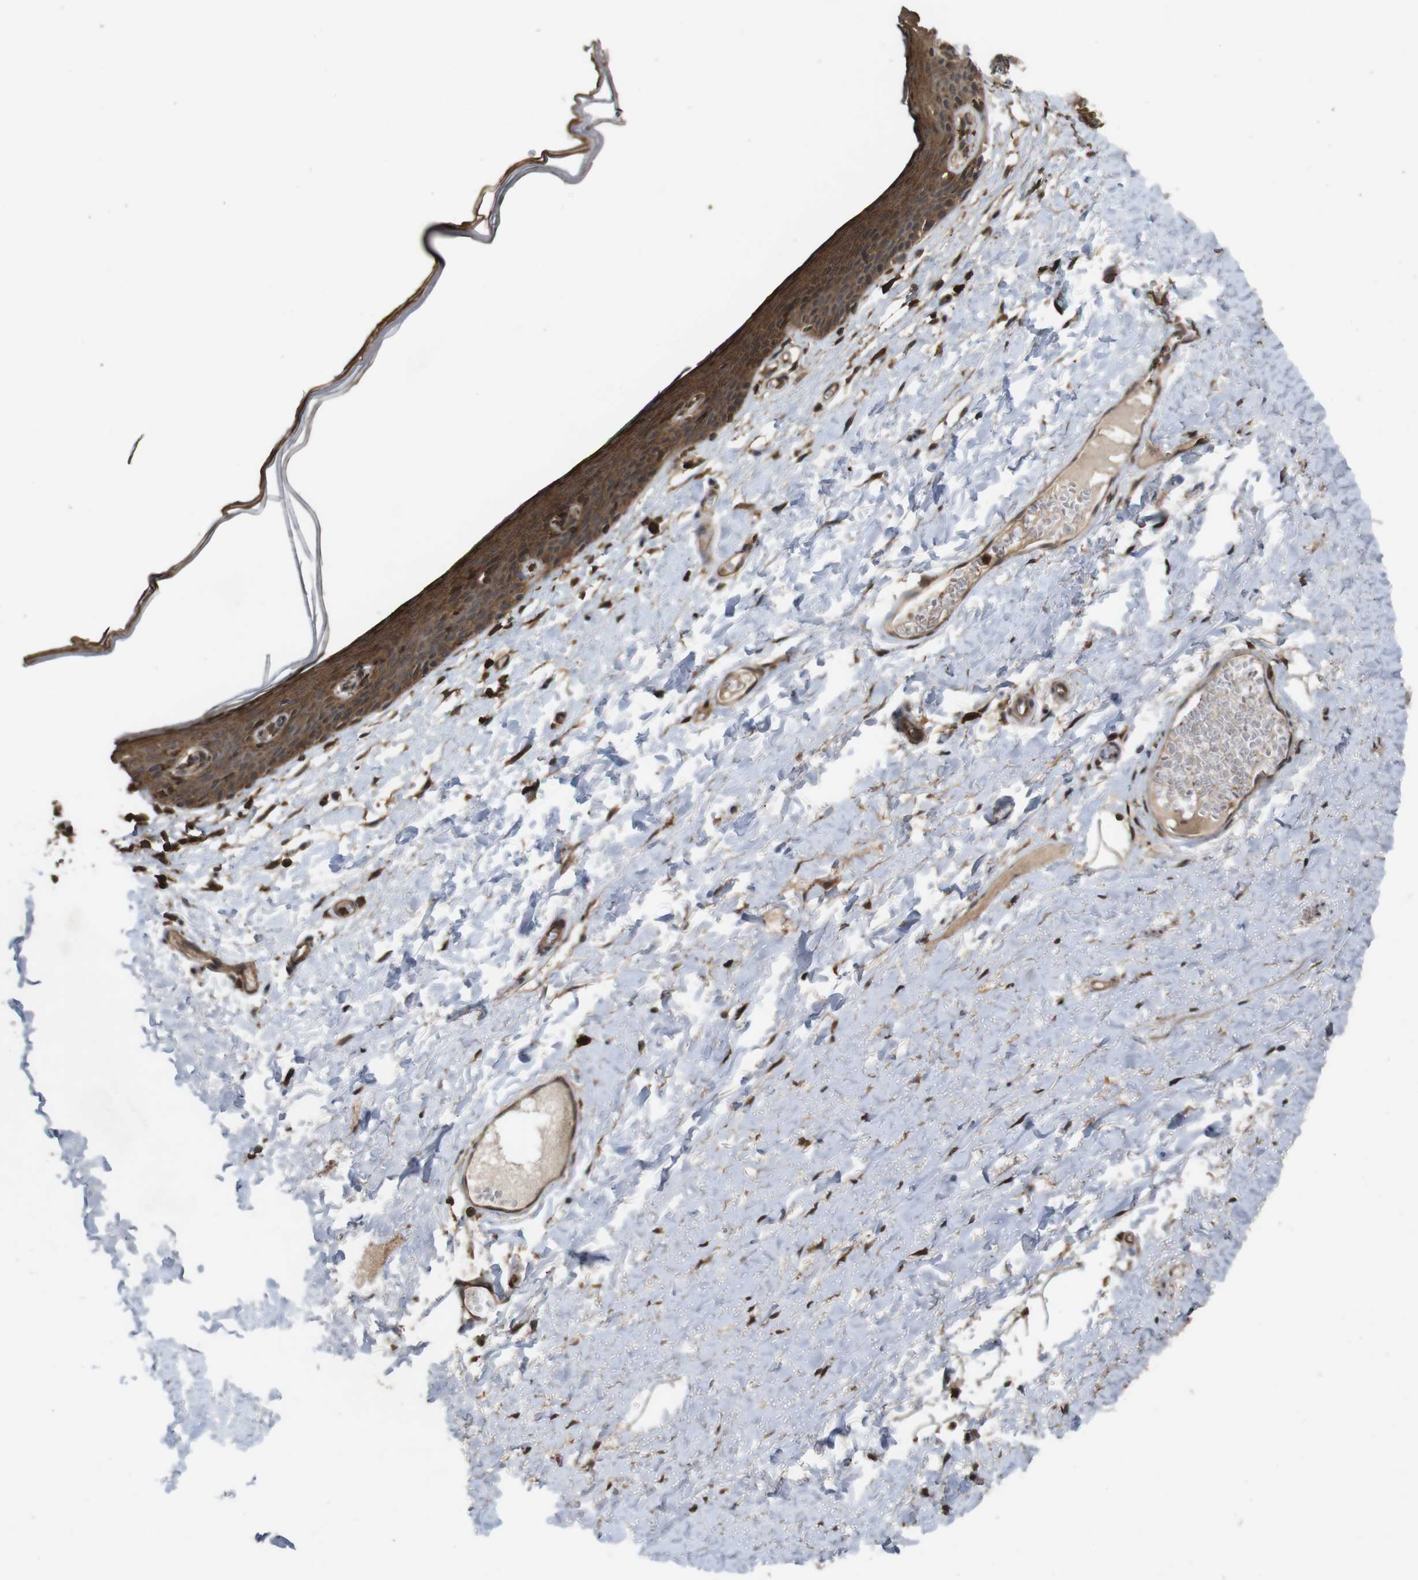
{"staining": {"intensity": "strong", "quantity": ">75%", "location": "cytoplasmic/membranous"}, "tissue": "skin", "cell_type": "Epidermal cells", "image_type": "normal", "snomed": [{"axis": "morphology", "description": "Normal tissue, NOS"}, {"axis": "topography", "description": "Vulva"}], "caption": "This image exhibits benign skin stained with immunohistochemistry (IHC) to label a protein in brown. The cytoplasmic/membranous of epidermal cells show strong positivity for the protein. Nuclei are counter-stained blue.", "gene": "BAG4", "patient": {"sex": "female", "age": 54}}